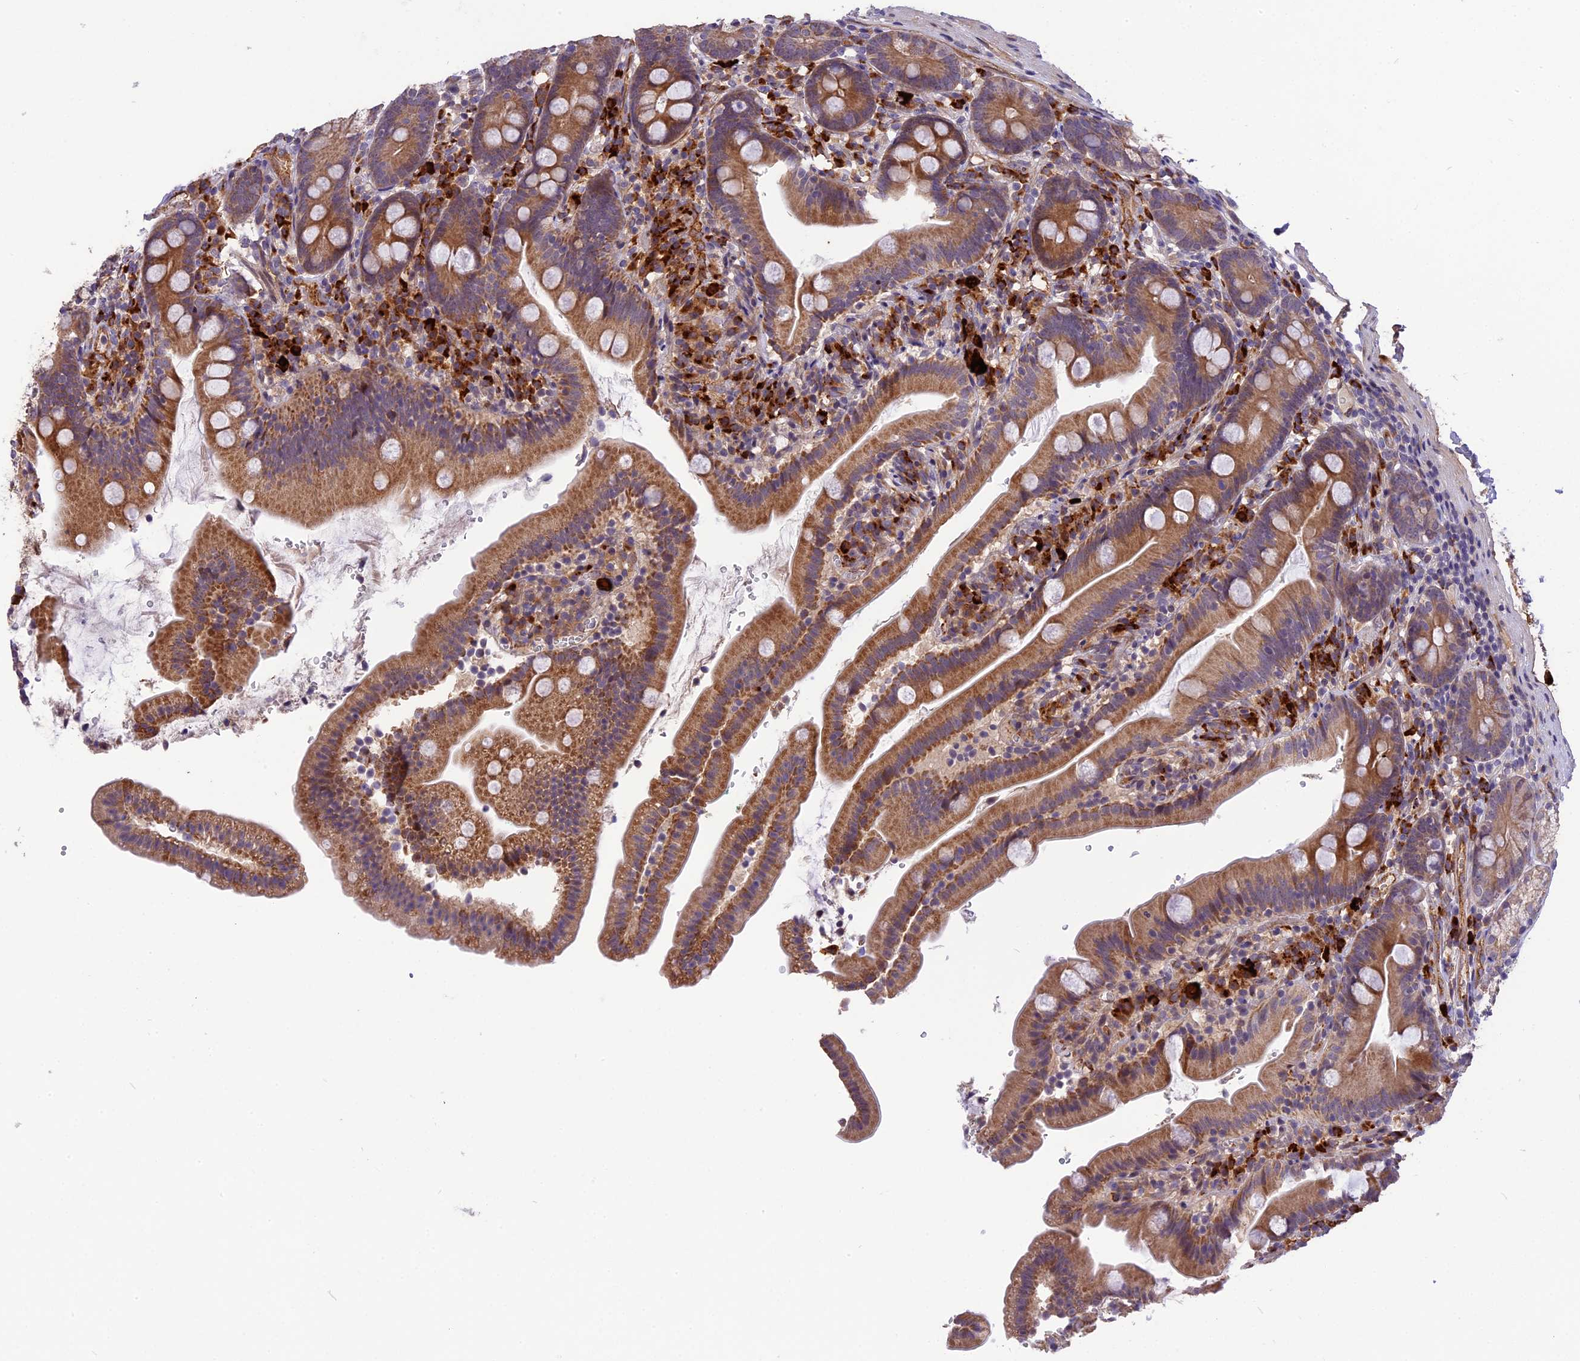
{"staining": {"intensity": "moderate", "quantity": ">75%", "location": "cytoplasmic/membranous"}, "tissue": "duodenum", "cell_type": "Glandular cells", "image_type": "normal", "snomed": [{"axis": "morphology", "description": "Normal tissue, NOS"}, {"axis": "topography", "description": "Duodenum"}], "caption": "Brown immunohistochemical staining in normal duodenum reveals moderate cytoplasmic/membranous staining in approximately >75% of glandular cells. Immunohistochemistry stains the protein of interest in brown and the nuclei are stained blue.", "gene": "MFSD2A", "patient": {"sex": "female", "age": 67}}